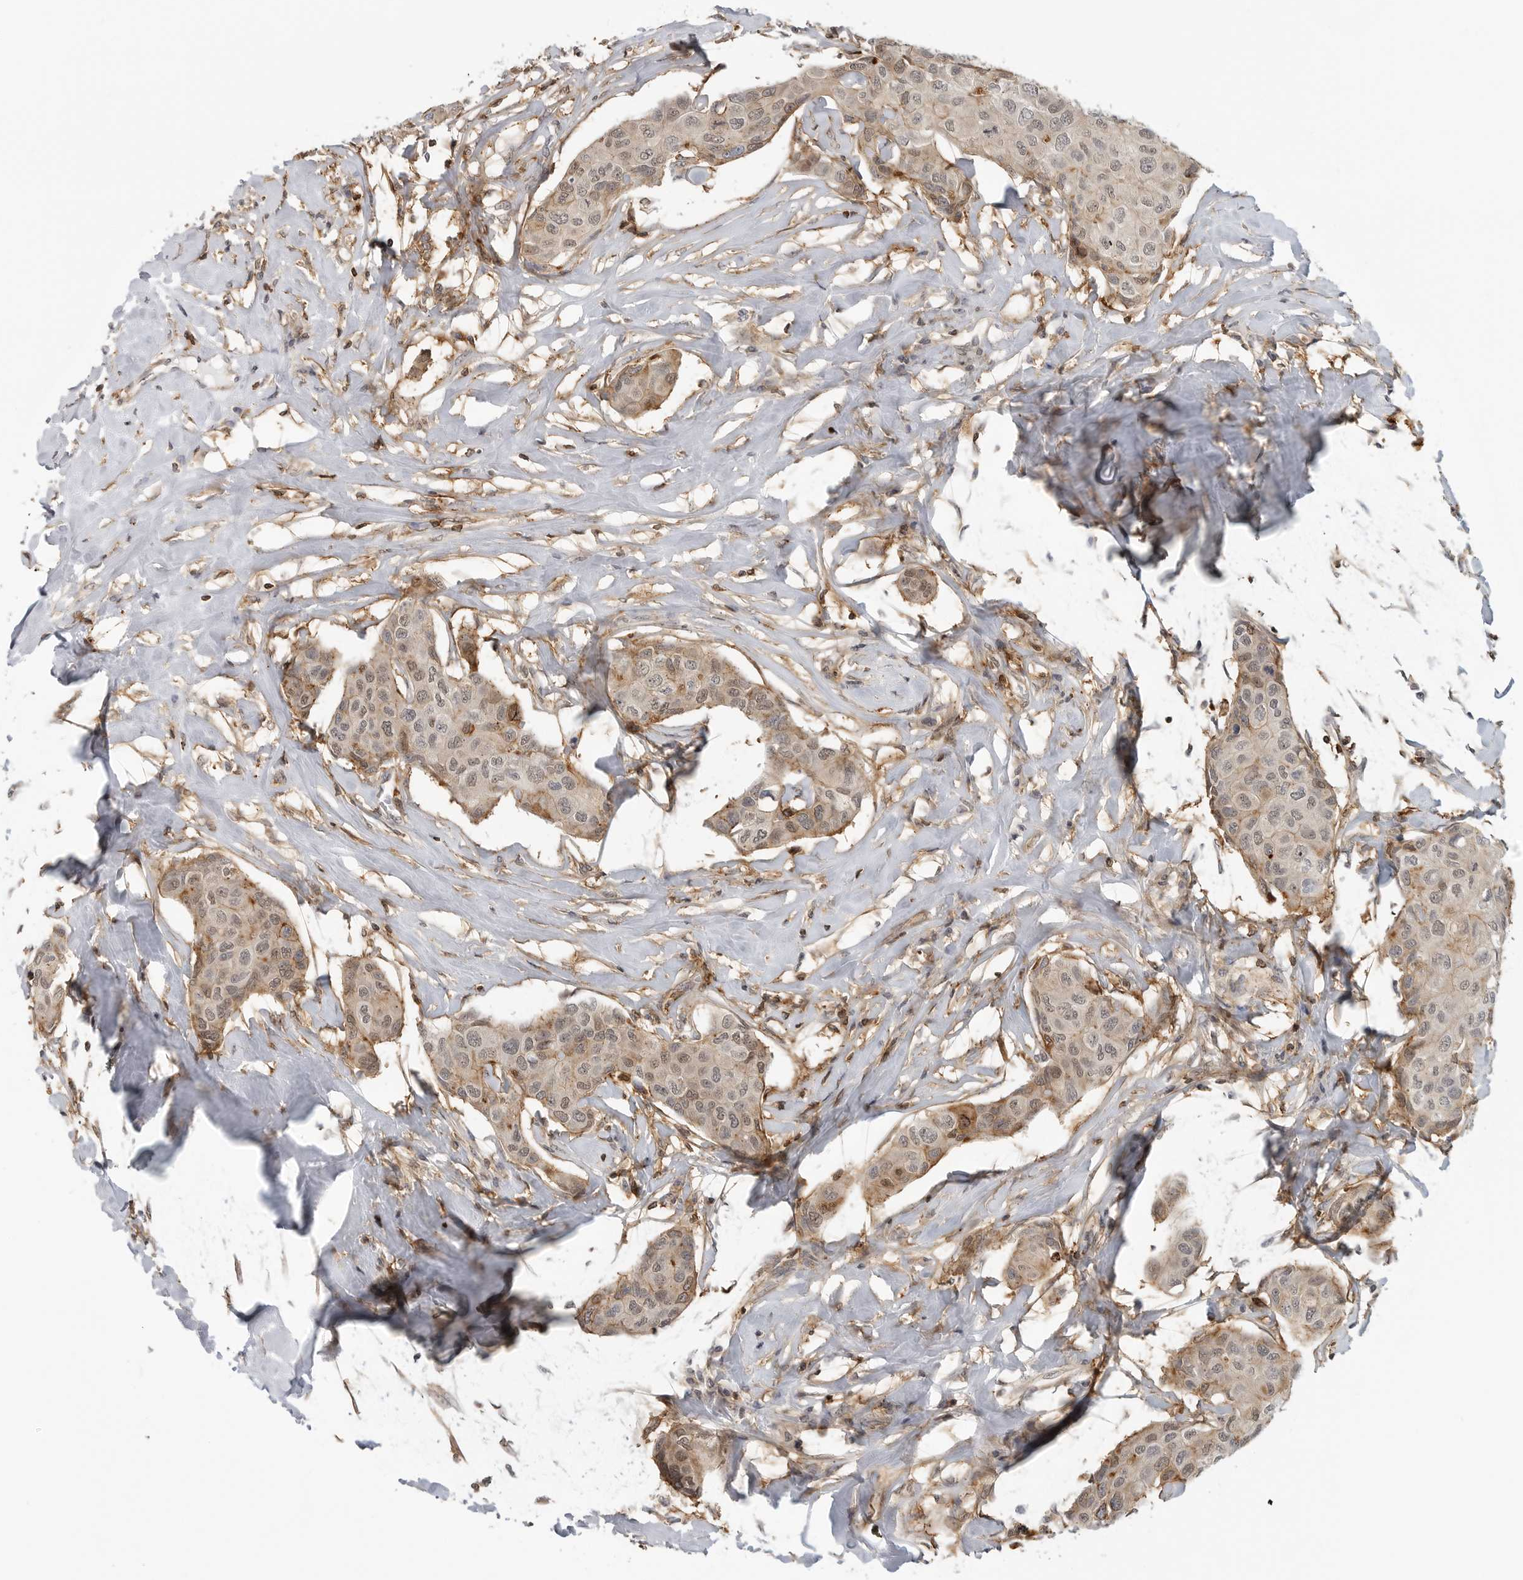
{"staining": {"intensity": "weak", "quantity": ">75%", "location": "cytoplasmic/membranous,nuclear"}, "tissue": "breast cancer", "cell_type": "Tumor cells", "image_type": "cancer", "snomed": [{"axis": "morphology", "description": "Duct carcinoma"}, {"axis": "topography", "description": "Breast"}], "caption": "Tumor cells demonstrate low levels of weak cytoplasmic/membranous and nuclear staining in approximately >75% of cells in breast invasive ductal carcinoma.", "gene": "ANXA11", "patient": {"sex": "female", "age": 80}}